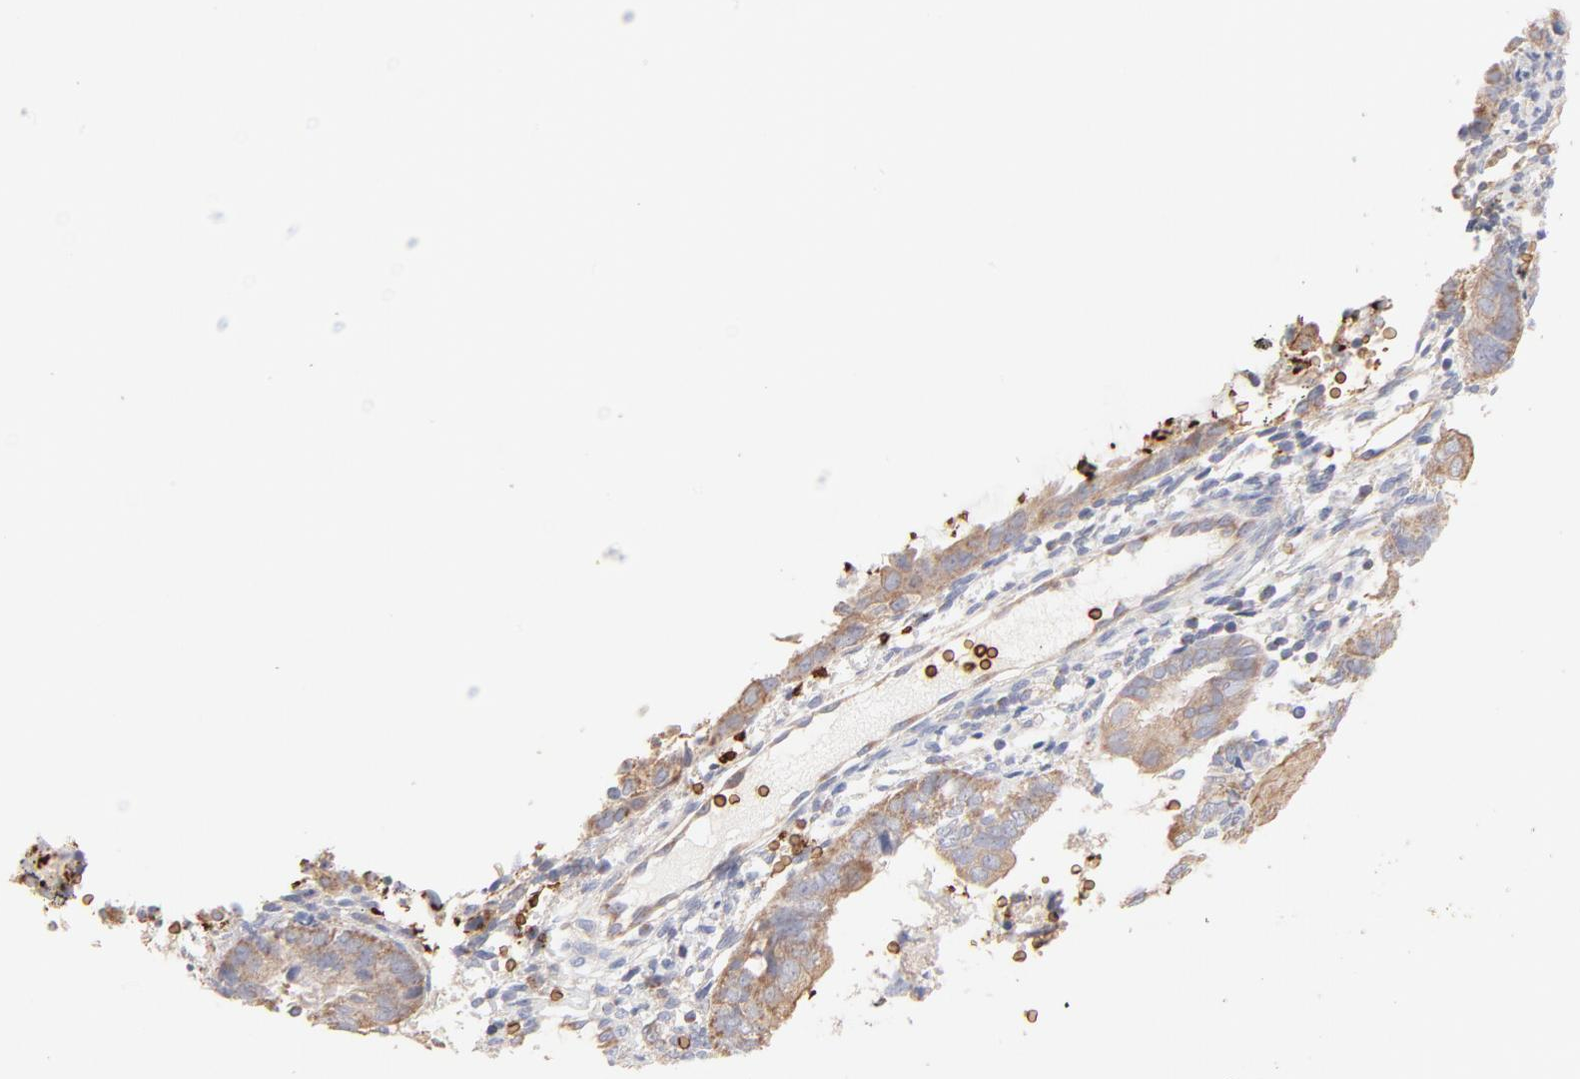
{"staining": {"intensity": "weak", "quantity": ">75%", "location": "cytoplasmic/membranous"}, "tissue": "endometrial cancer", "cell_type": "Tumor cells", "image_type": "cancer", "snomed": [{"axis": "morphology", "description": "Adenocarcinoma, NOS"}, {"axis": "topography", "description": "Endometrium"}], "caption": "This is a histology image of IHC staining of endometrial cancer (adenocarcinoma), which shows weak staining in the cytoplasmic/membranous of tumor cells.", "gene": "SPTB", "patient": {"sex": "female", "age": 63}}